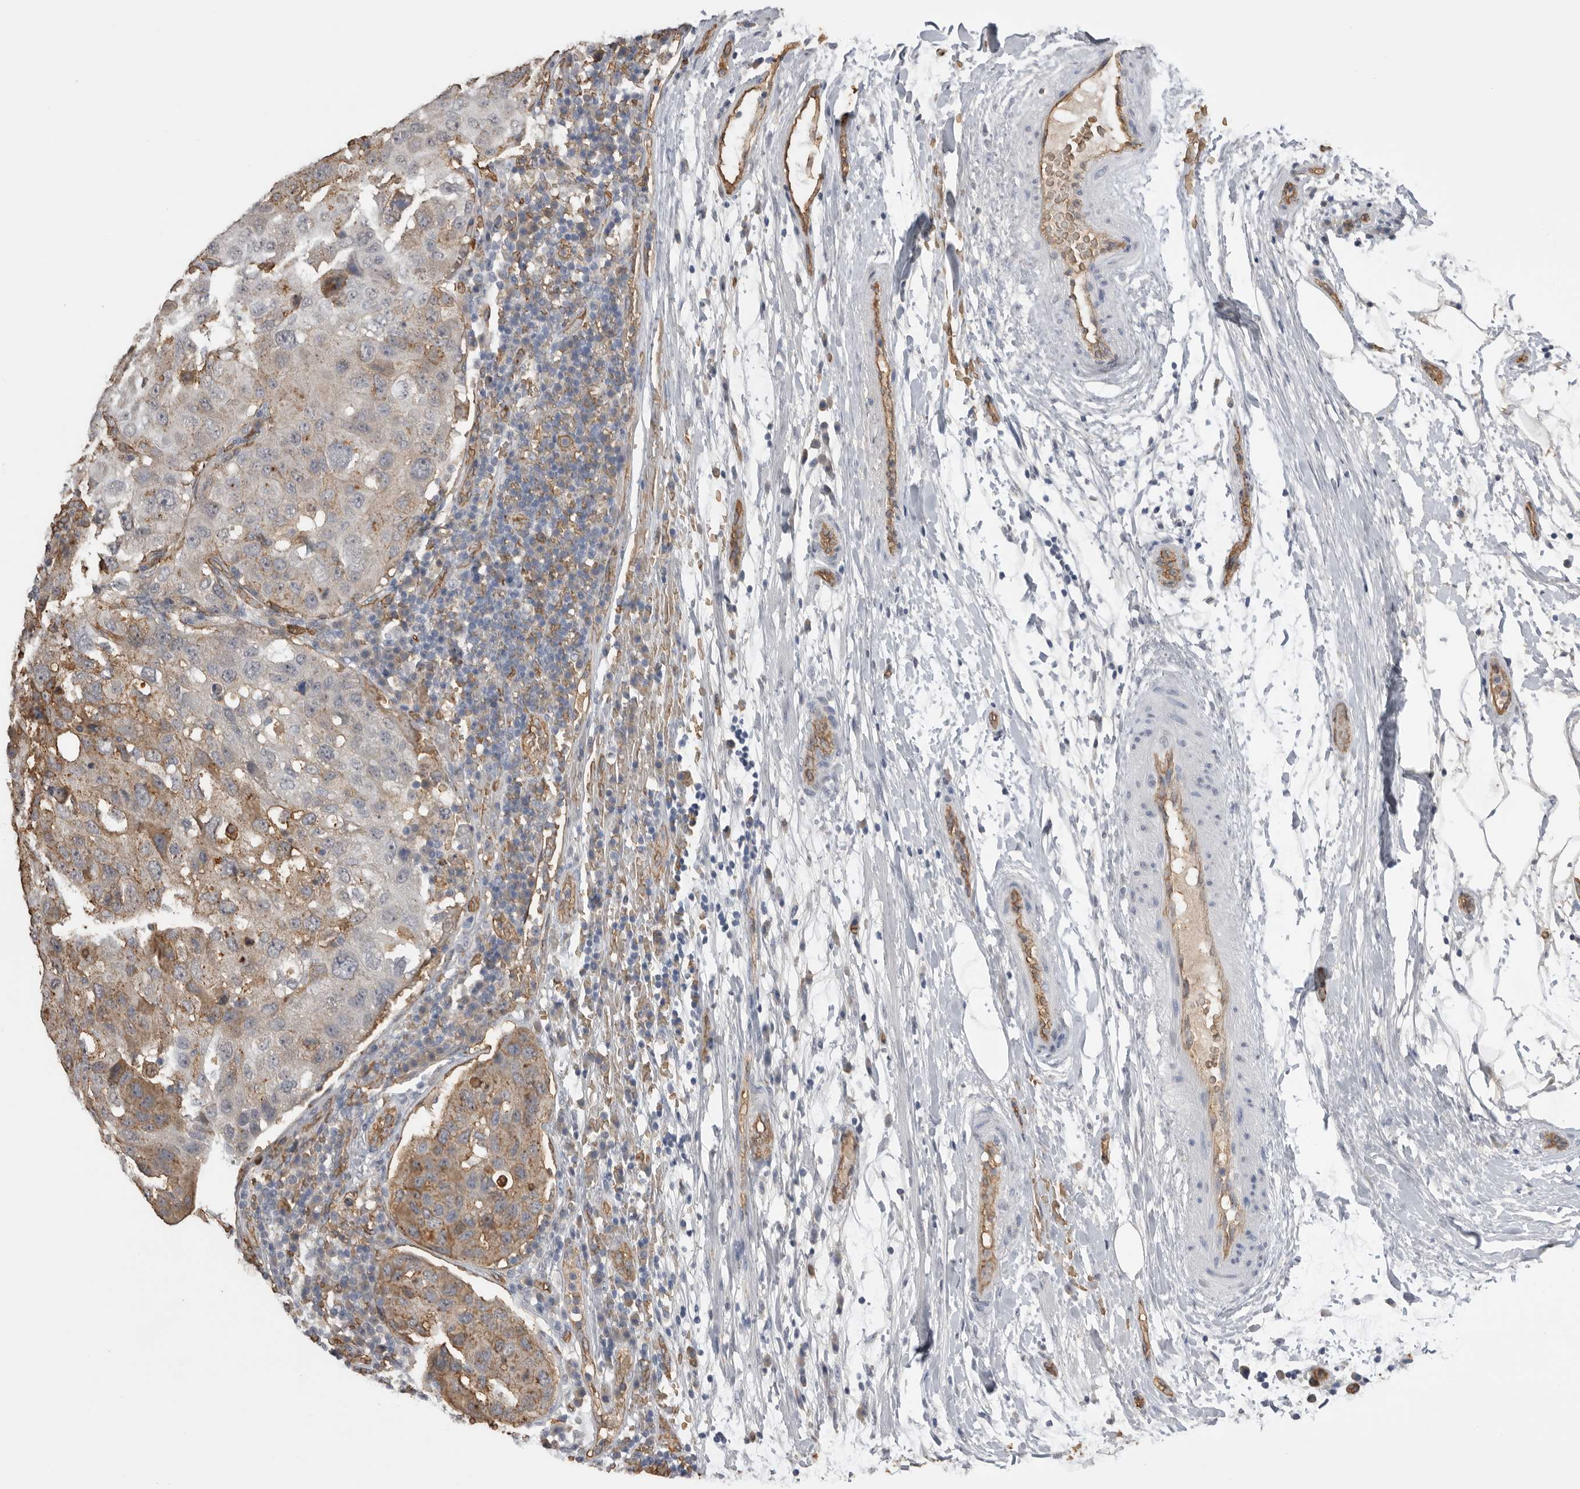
{"staining": {"intensity": "moderate", "quantity": "<25%", "location": "cytoplasmic/membranous"}, "tissue": "urothelial cancer", "cell_type": "Tumor cells", "image_type": "cancer", "snomed": [{"axis": "morphology", "description": "Urothelial carcinoma, High grade"}, {"axis": "topography", "description": "Lymph node"}, {"axis": "topography", "description": "Urinary bladder"}], "caption": "Protein staining of urothelial cancer tissue shows moderate cytoplasmic/membranous expression in about <25% of tumor cells.", "gene": "IL27", "patient": {"sex": "male", "age": 51}}